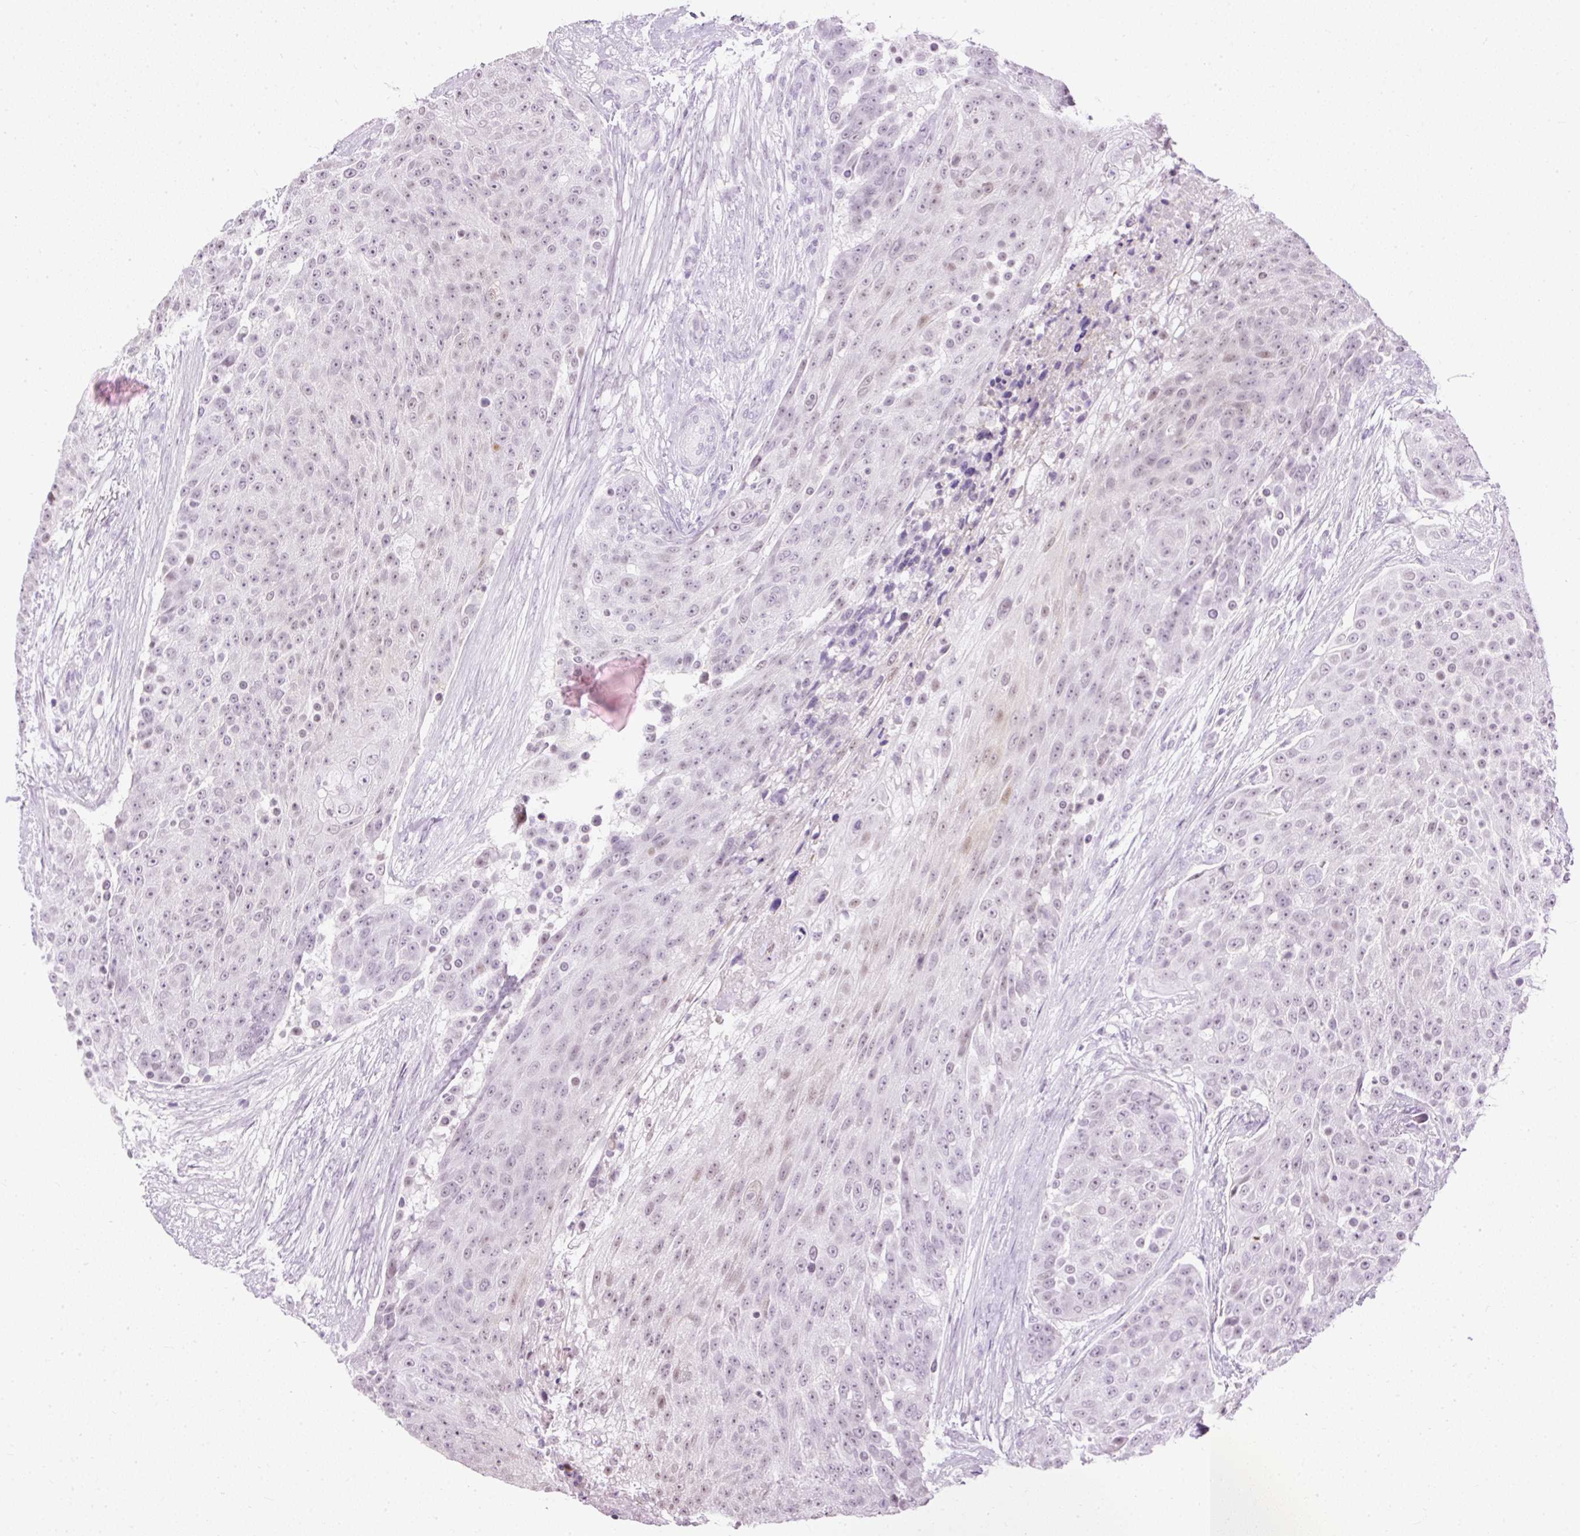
{"staining": {"intensity": "weak", "quantity": "25%-75%", "location": "nuclear"}, "tissue": "urothelial cancer", "cell_type": "Tumor cells", "image_type": "cancer", "snomed": [{"axis": "morphology", "description": "Urothelial carcinoma, High grade"}, {"axis": "topography", "description": "Urinary bladder"}], "caption": "Brown immunohistochemical staining in urothelial cancer exhibits weak nuclear expression in about 25%-75% of tumor cells. (Stains: DAB in brown, nuclei in blue, Microscopy: brightfield microscopy at high magnification).", "gene": "PDE6B", "patient": {"sex": "female", "age": 63}}